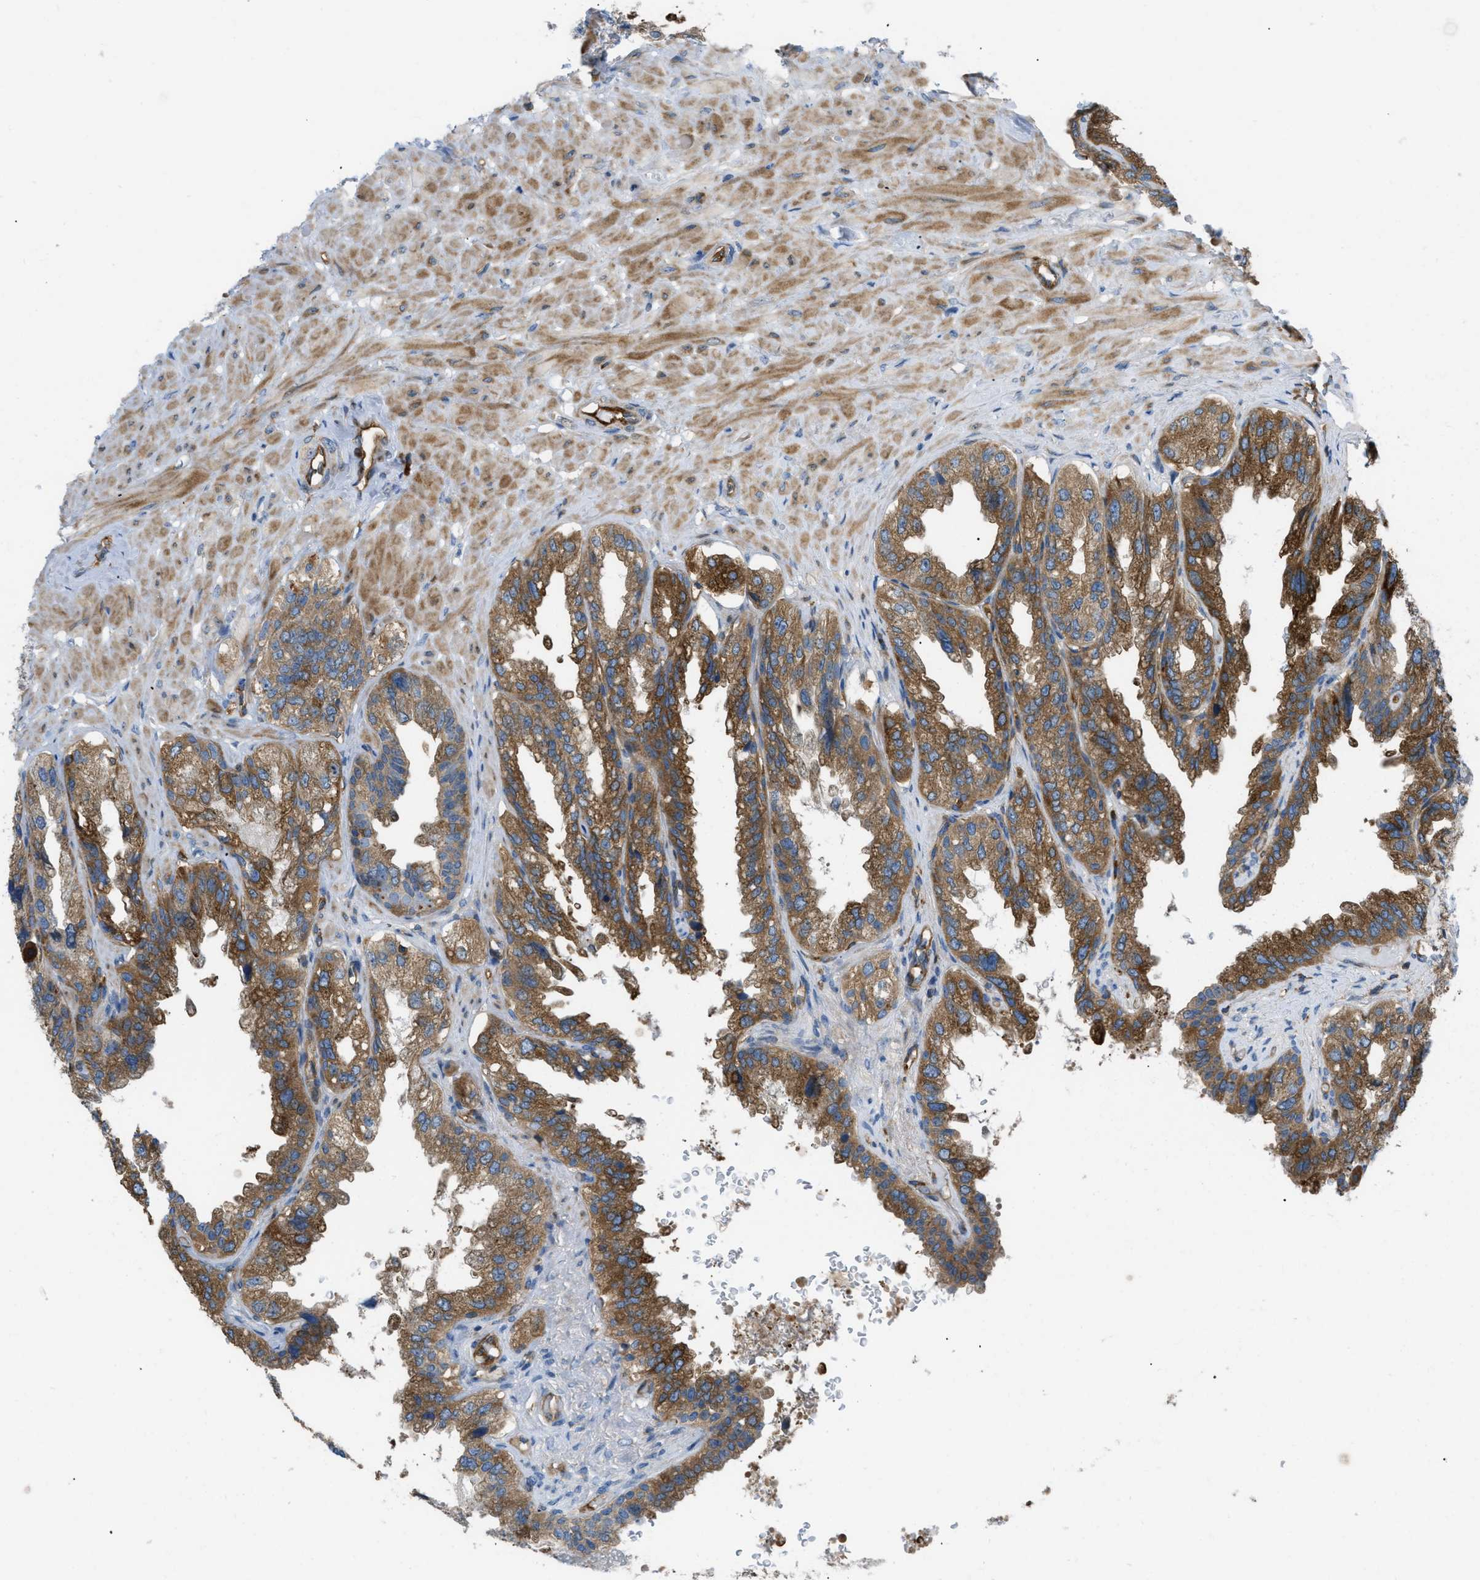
{"staining": {"intensity": "moderate", "quantity": ">75%", "location": "cytoplasmic/membranous"}, "tissue": "seminal vesicle", "cell_type": "Glandular cells", "image_type": "normal", "snomed": [{"axis": "morphology", "description": "Normal tissue, NOS"}, {"axis": "topography", "description": "Seminal veicle"}], "caption": "Glandular cells display medium levels of moderate cytoplasmic/membranous expression in approximately >75% of cells in normal seminal vesicle.", "gene": "ATP2A3", "patient": {"sex": "male", "age": 68}}